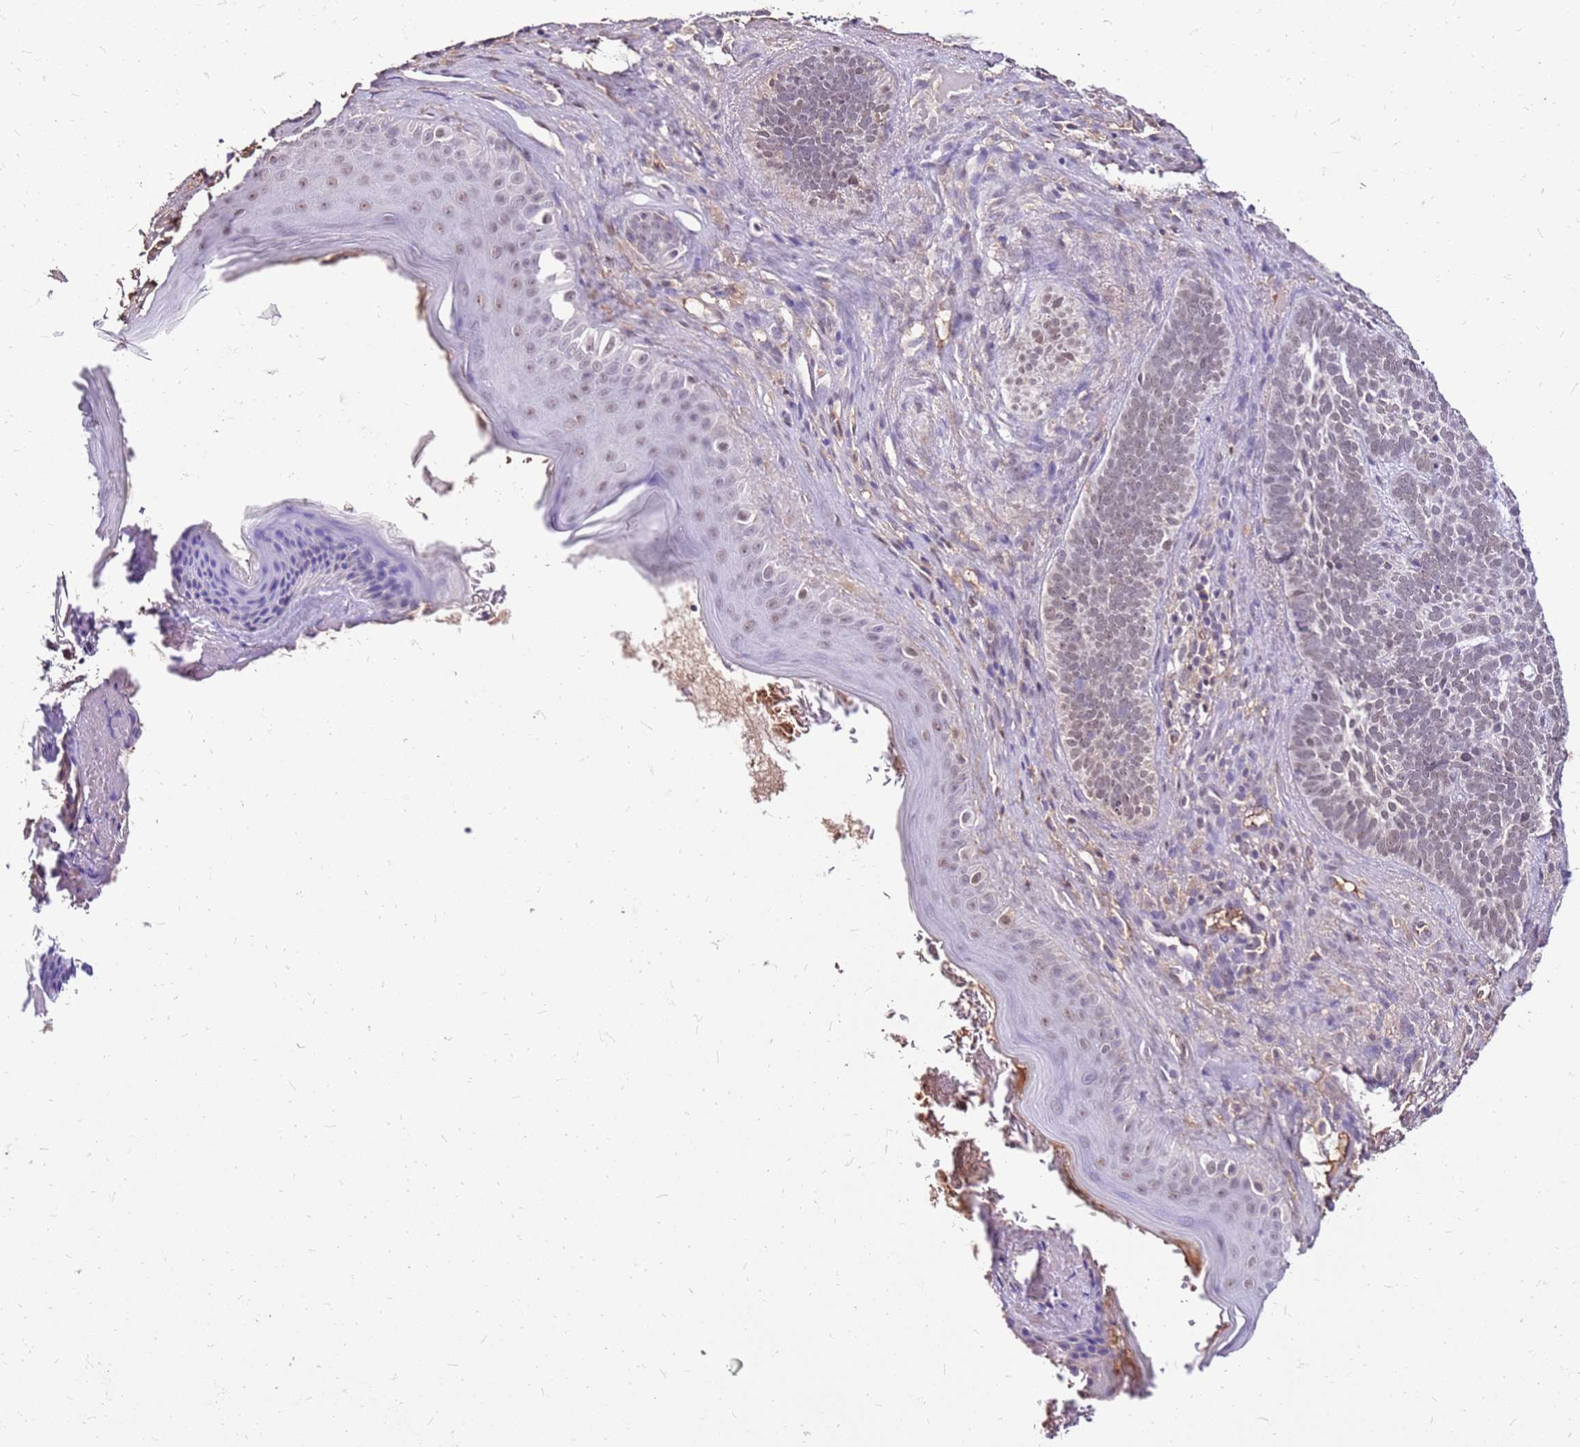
{"staining": {"intensity": "weak", "quantity": "<25%", "location": "nuclear"}, "tissue": "skin cancer", "cell_type": "Tumor cells", "image_type": "cancer", "snomed": [{"axis": "morphology", "description": "Basal cell carcinoma"}, {"axis": "topography", "description": "Skin"}], "caption": "Tumor cells show no significant positivity in skin basal cell carcinoma.", "gene": "ALDH1A3", "patient": {"sex": "male", "age": 85}}